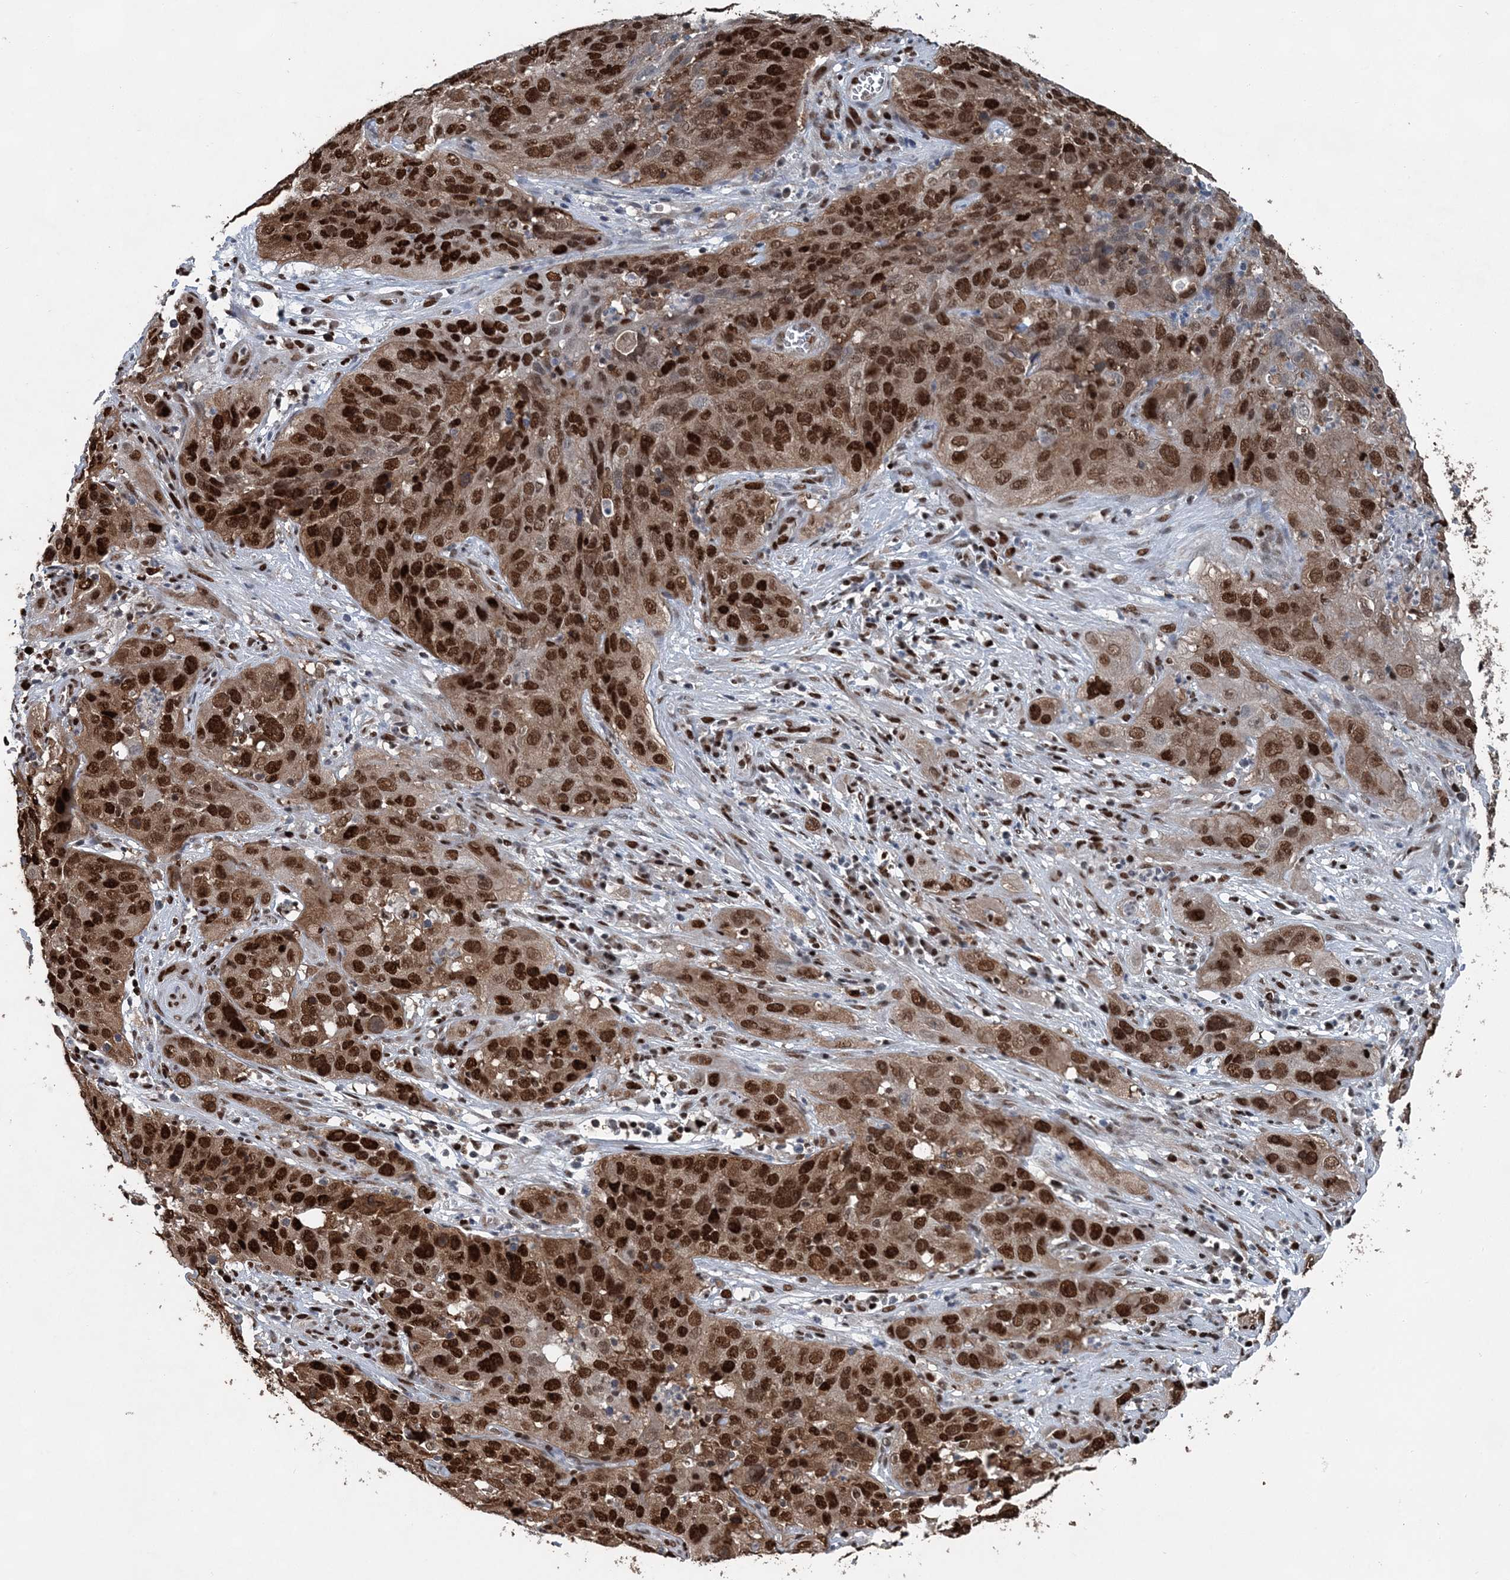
{"staining": {"intensity": "strong", "quantity": ">75%", "location": "nuclear"}, "tissue": "cervical cancer", "cell_type": "Tumor cells", "image_type": "cancer", "snomed": [{"axis": "morphology", "description": "Squamous cell carcinoma, NOS"}, {"axis": "topography", "description": "Cervix"}], "caption": "Immunohistochemical staining of human squamous cell carcinoma (cervical) demonstrates strong nuclear protein expression in about >75% of tumor cells.", "gene": "HAT1", "patient": {"sex": "female", "age": 32}}